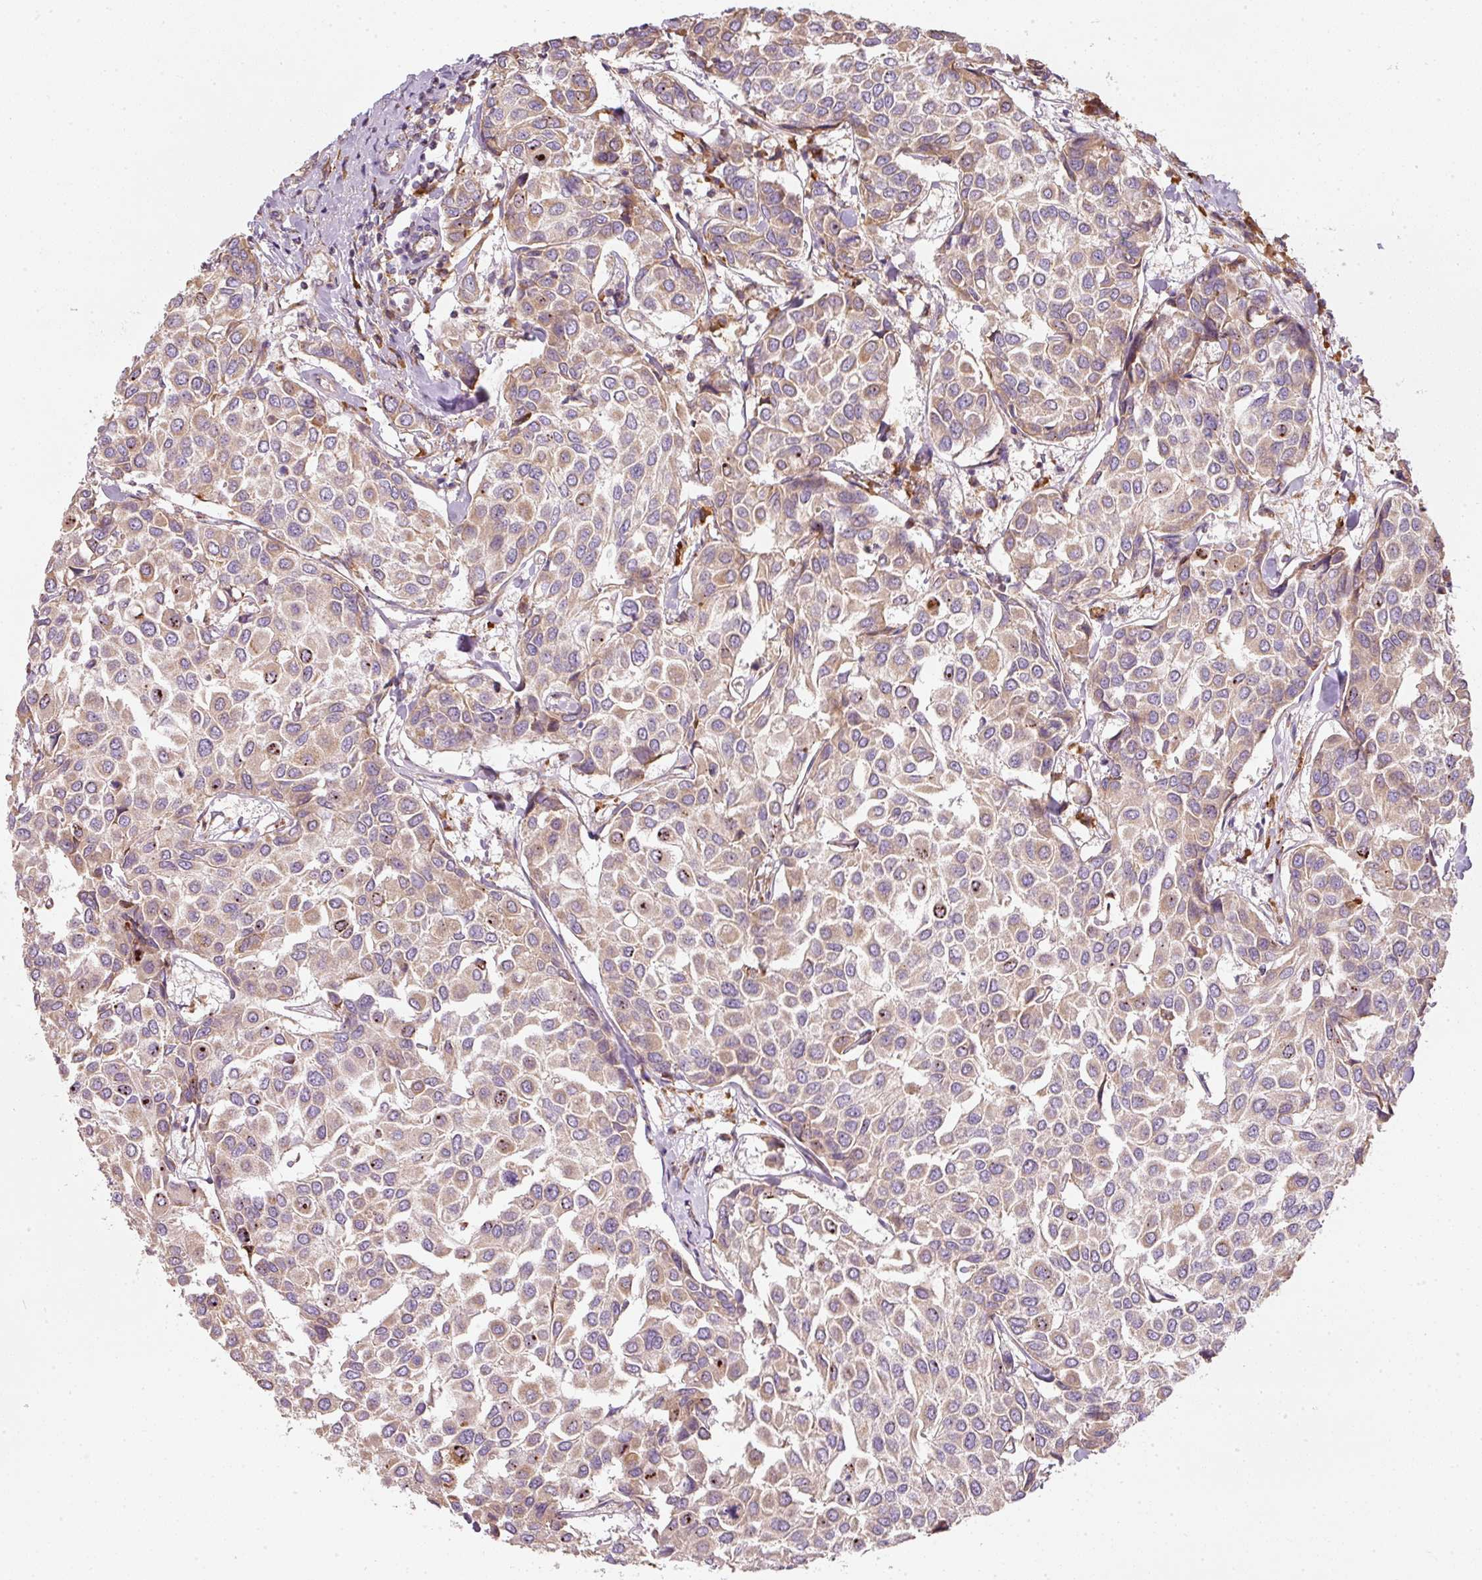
{"staining": {"intensity": "moderate", "quantity": ">75%", "location": "cytoplasmic/membranous"}, "tissue": "breast cancer", "cell_type": "Tumor cells", "image_type": "cancer", "snomed": [{"axis": "morphology", "description": "Duct carcinoma"}, {"axis": "topography", "description": "Breast"}], "caption": "Protein expression analysis of invasive ductal carcinoma (breast) shows moderate cytoplasmic/membranous expression in approximately >75% of tumor cells.", "gene": "MORN4", "patient": {"sex": "female", "age": 55}}